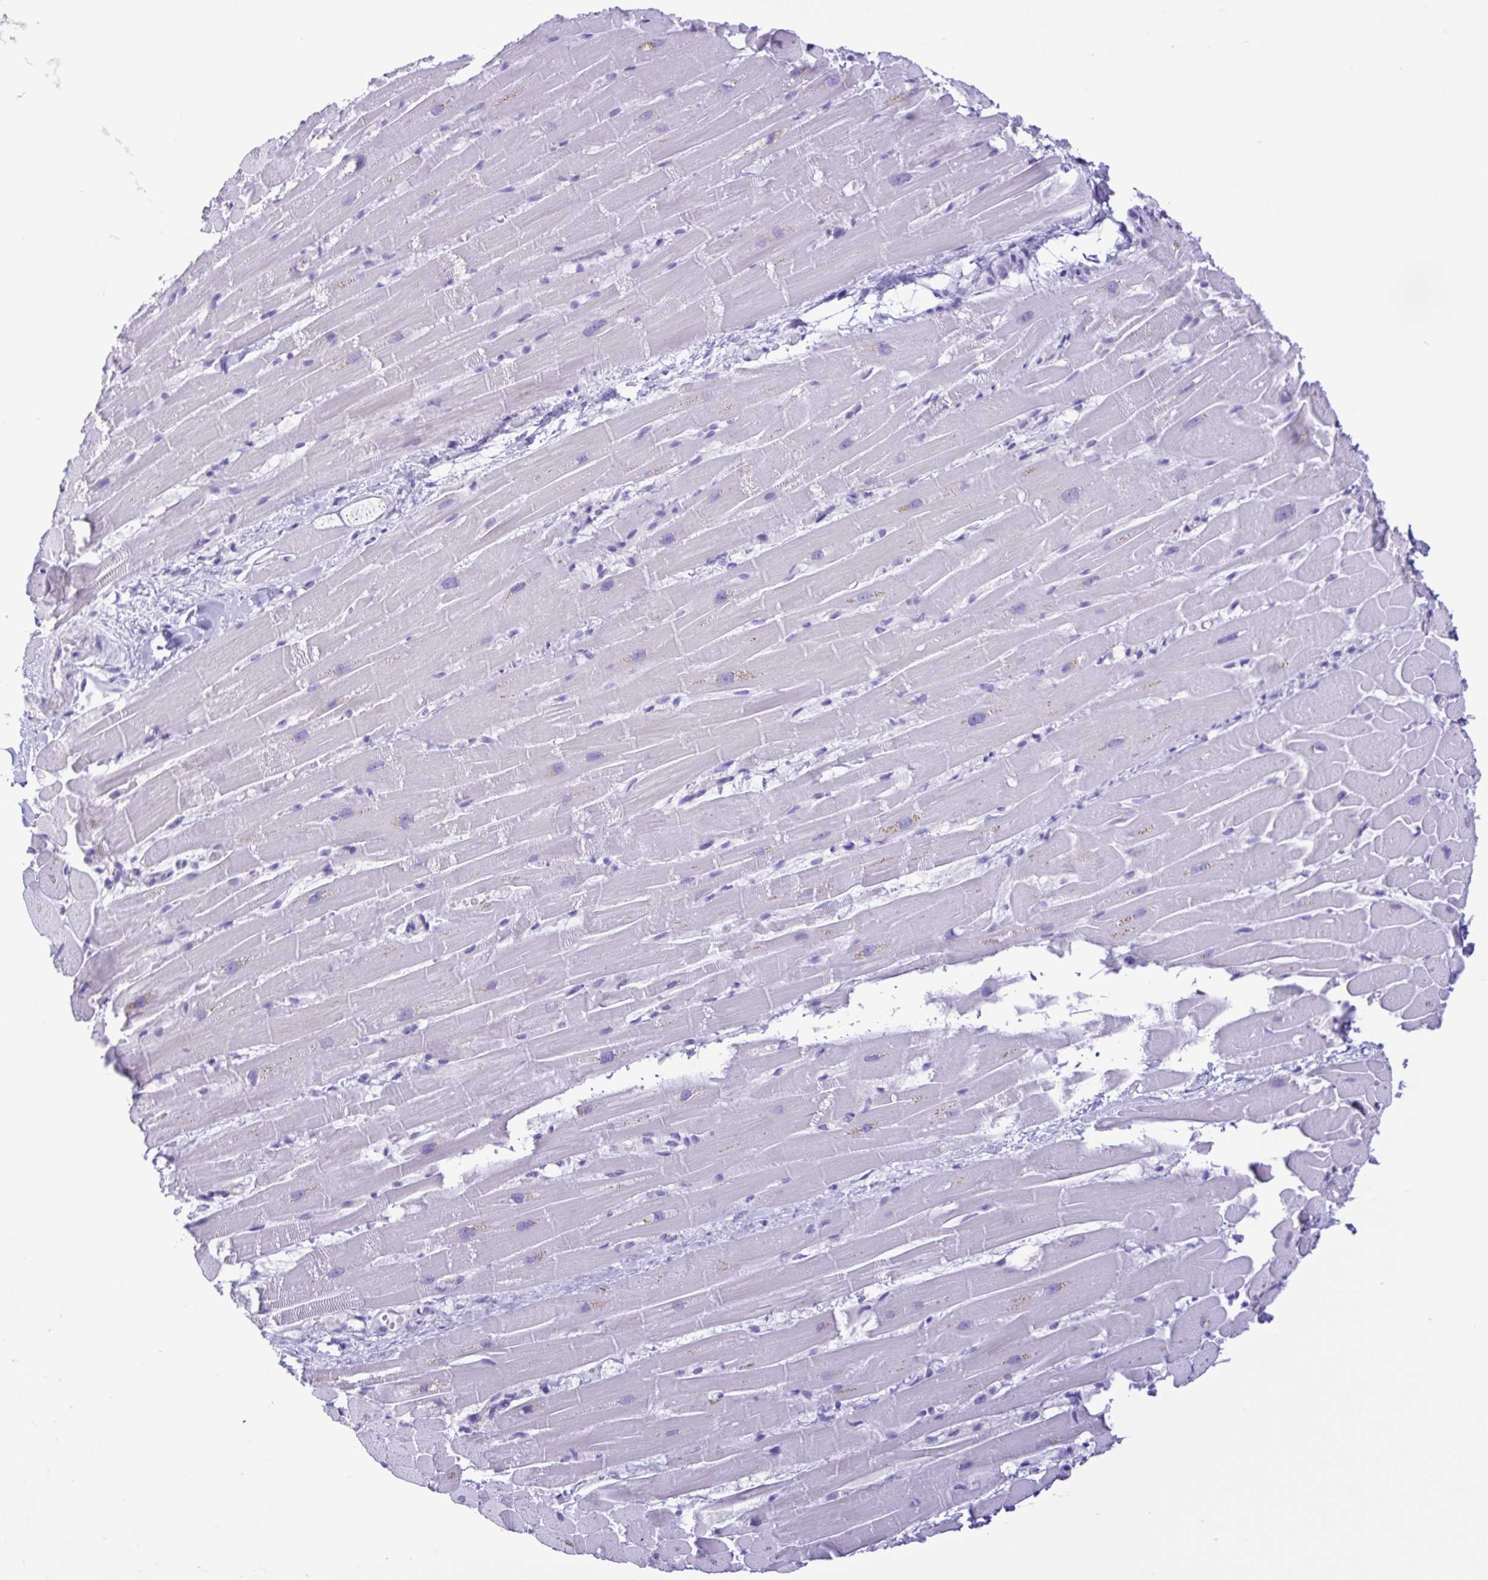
{"staining": {"intensity": "negative", "quantity": "none", "location": "none"}, "tissue": "heart muscle", "cell_type": "Cardiomyocytes", "image_type": "normal", "snomed": [{"axis": "morphology", "description": "Normal tissue, NOS"}, {"axis": "topography", "description": "Heart"}], "caption": "Cardiomyocytes are negative for protein expression in normal human heart muscle. The staining was performed using DAB to visualize the protein expression in brown, while the nuclei were stained in blue with hematoxylin (Magnification: 20x).", "gene": "CYP11A1", "patient": {"sex": "male", "age": 37}}